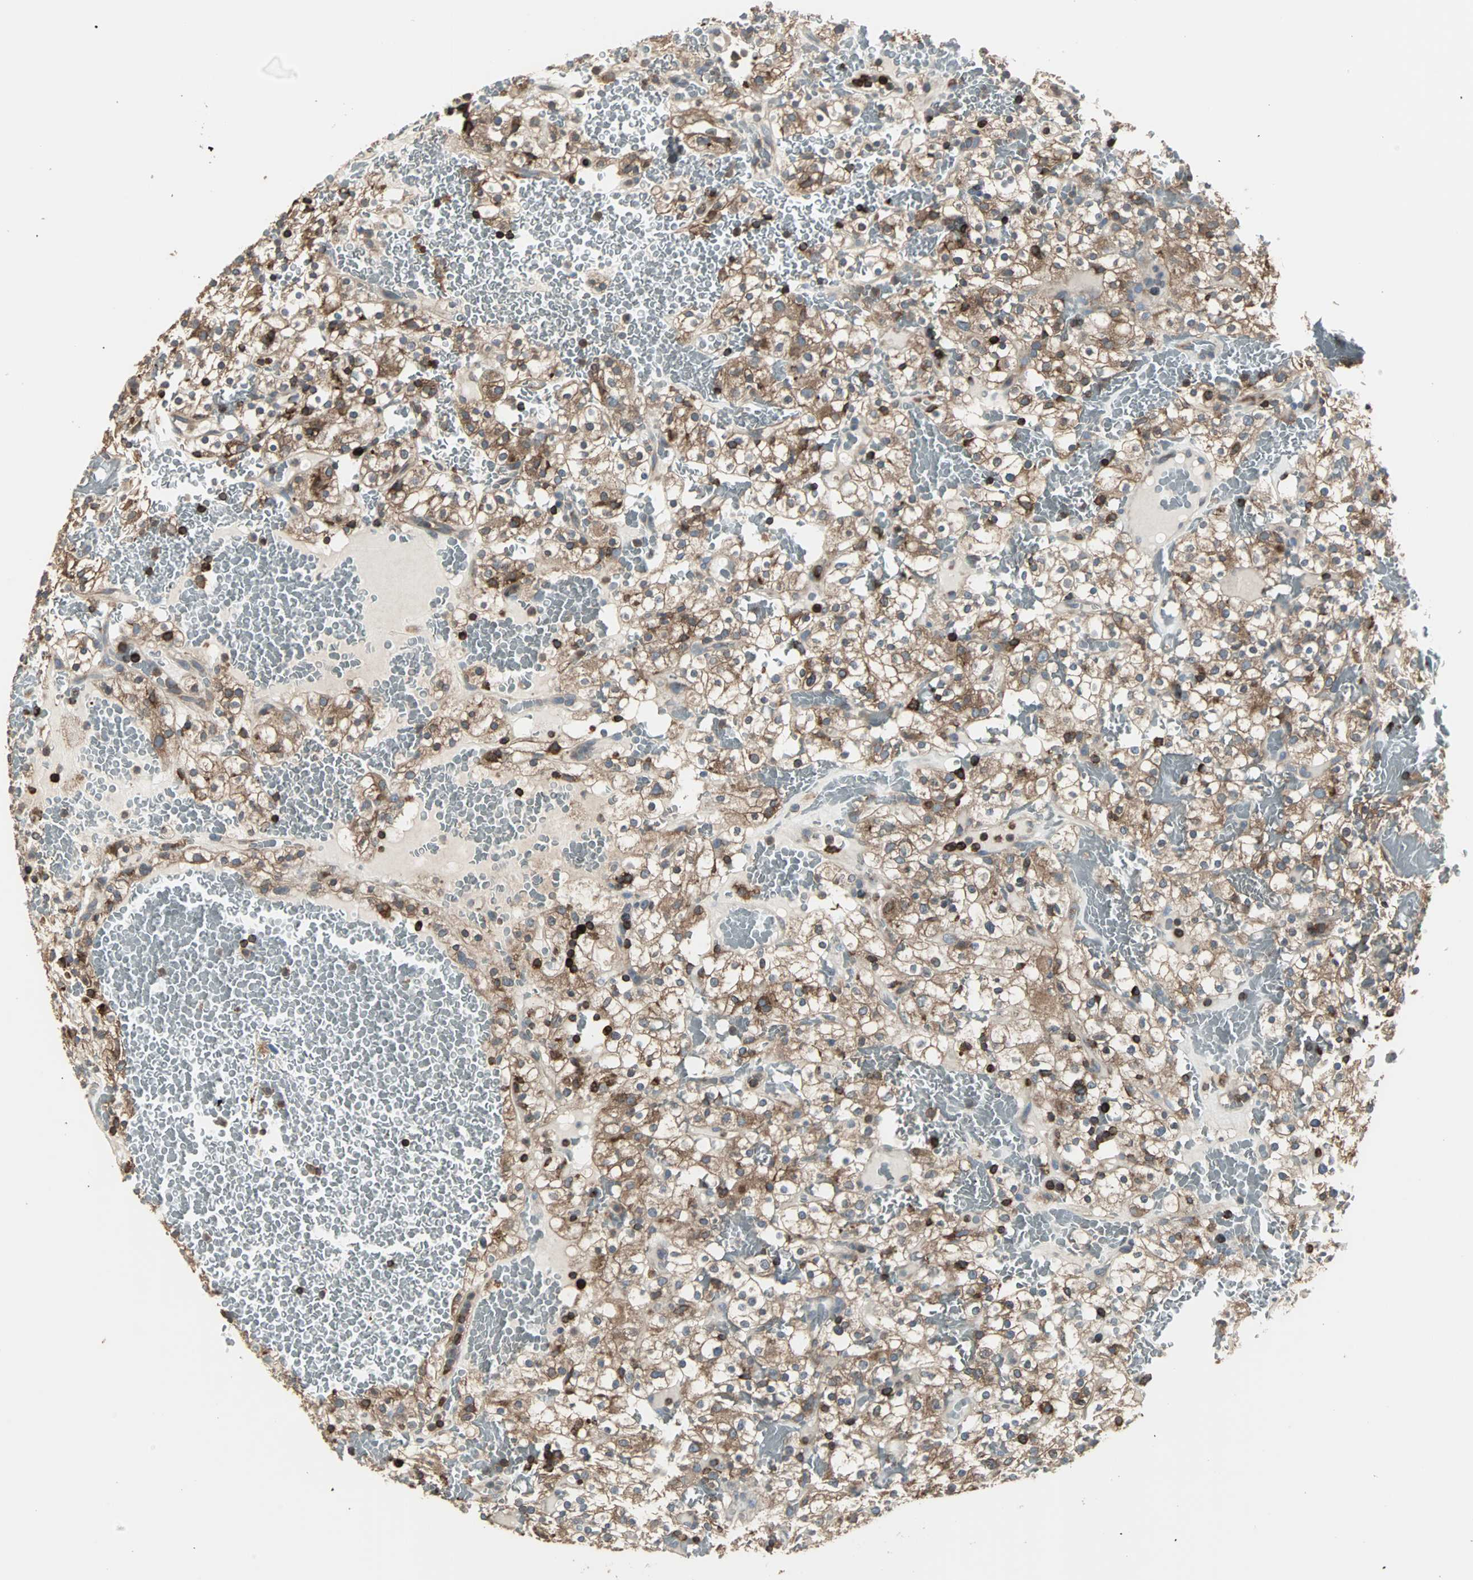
{"staining": {"intensity": "moderate", "quantity": ">75%", "location": "cytoplasmic/membranous,nuclear"}, "tissue": "renal cancer", "cell_type": "Tumor cells", "image_type": "cancer", "snomed": [{"axis": "morphology", "description": "Normal tissue, NOS"}, {"axis": "morphology", "description": "Adenocarcinoma, NOS"}, {"axis": "topography", "description": "Kidney"}], "caption": "Renal cancer (adenocarcinoma) was stained to show a protein in brown. There is medium levels of moderate cytoplasmic/membranous and nuclear expression in approximately >75% of tumor cells. Nuclei are stained in blue.", "gene": "LRRFIP1", "patient": {"sex": "female", "age": 72}}